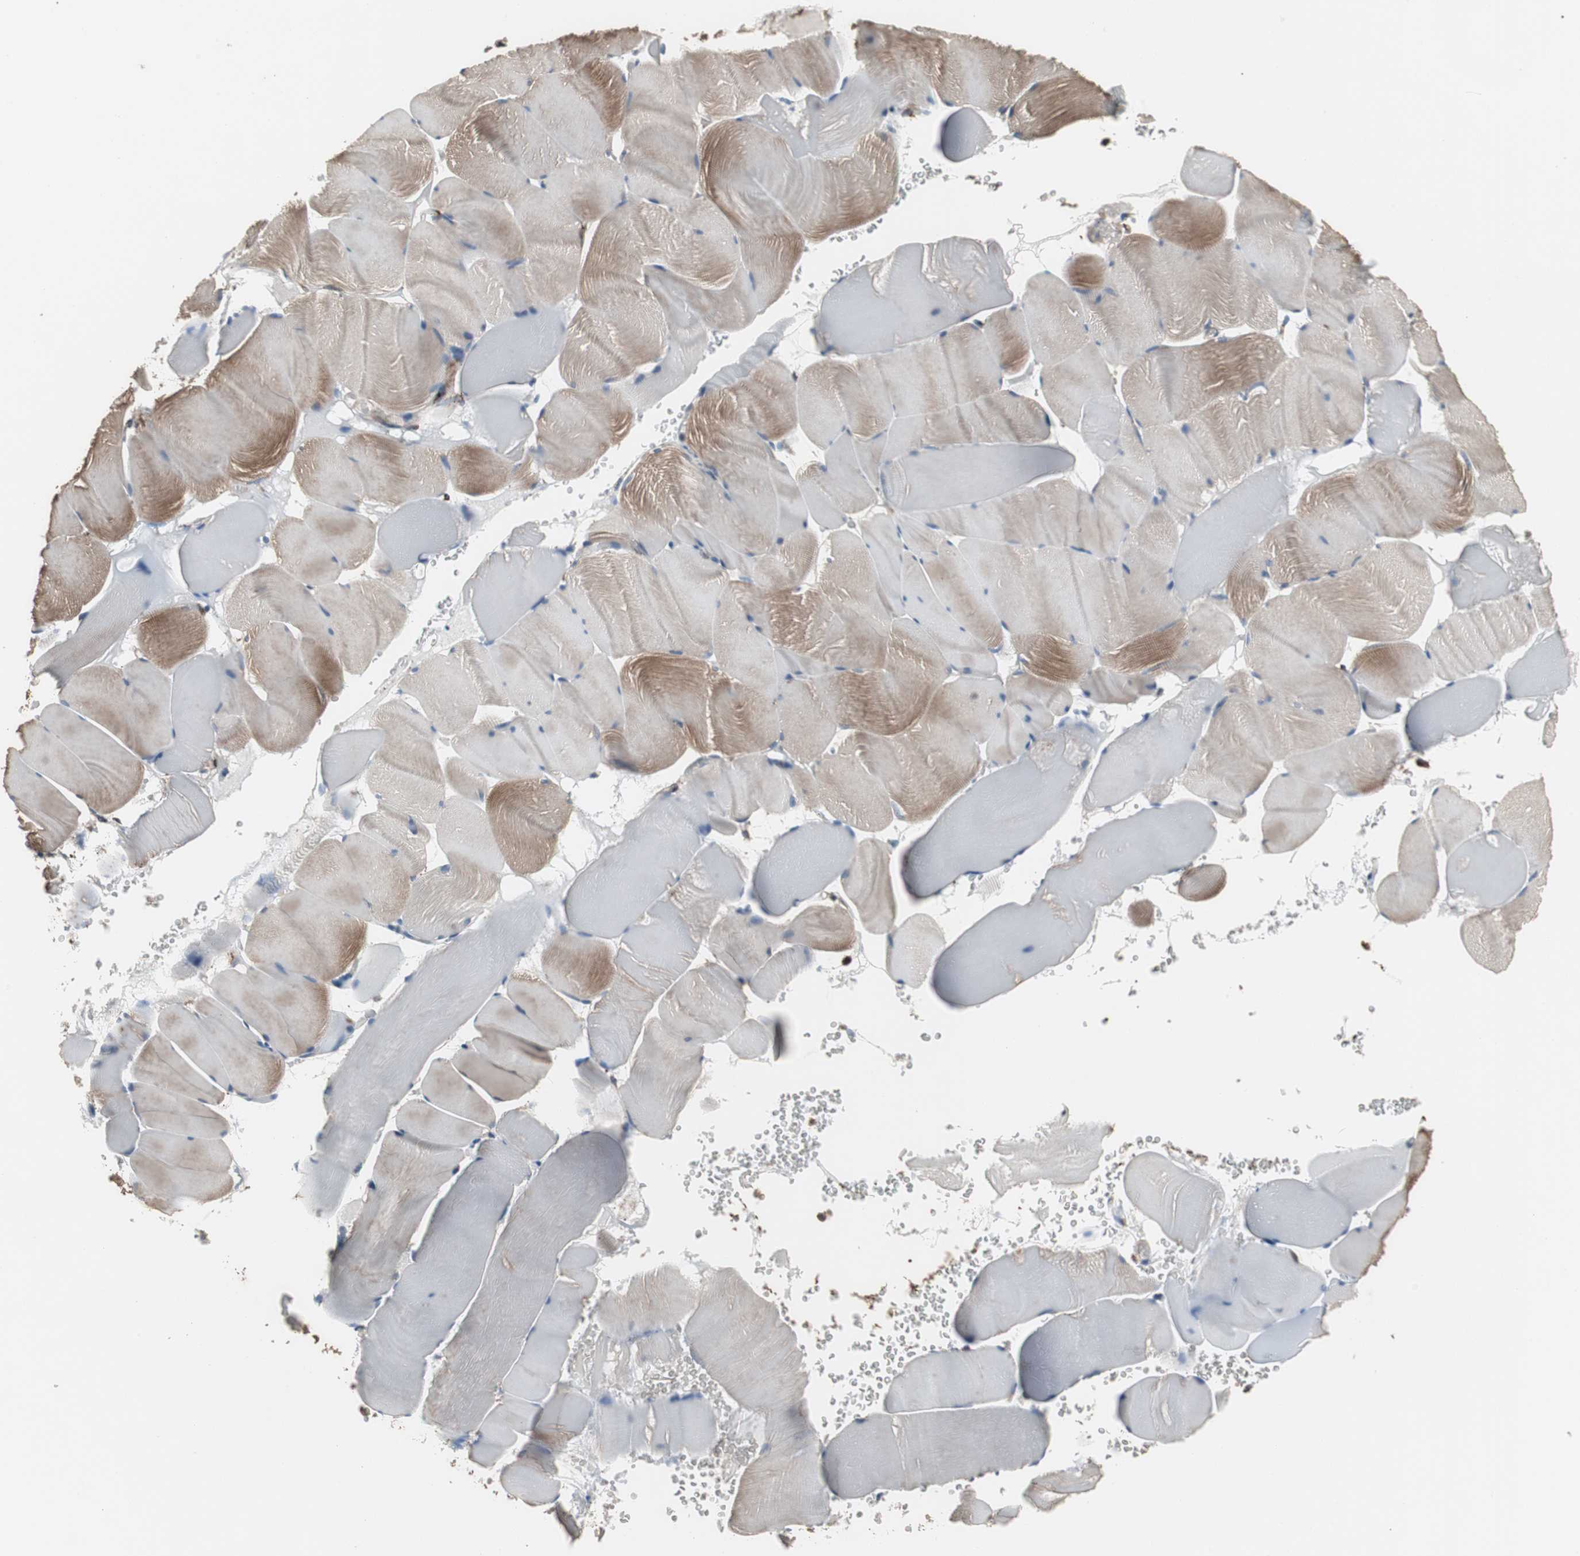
{"staining": {"intensity": "moderate", "quantity": "25%-75%", "location": "cytoplasmic/membranous"}, "tissue": "skeletal muscle", "cell_type": "Myocytes", "image_type": "normal", "snomed": [{"axis": "morphology", "description": "Normal tissue, NOS"}, {"axis": "topography", "description": "Skeletal muscle"}], "caption": "Unremarkable skeletal muscle was stained to show a protein in brown. There is medium levels of moderate cytoplasmic/membranous staining in approximately 25%-75% of myocytes.", "gene": "CALU", "patient": {"sex": "male", "age": 62}}